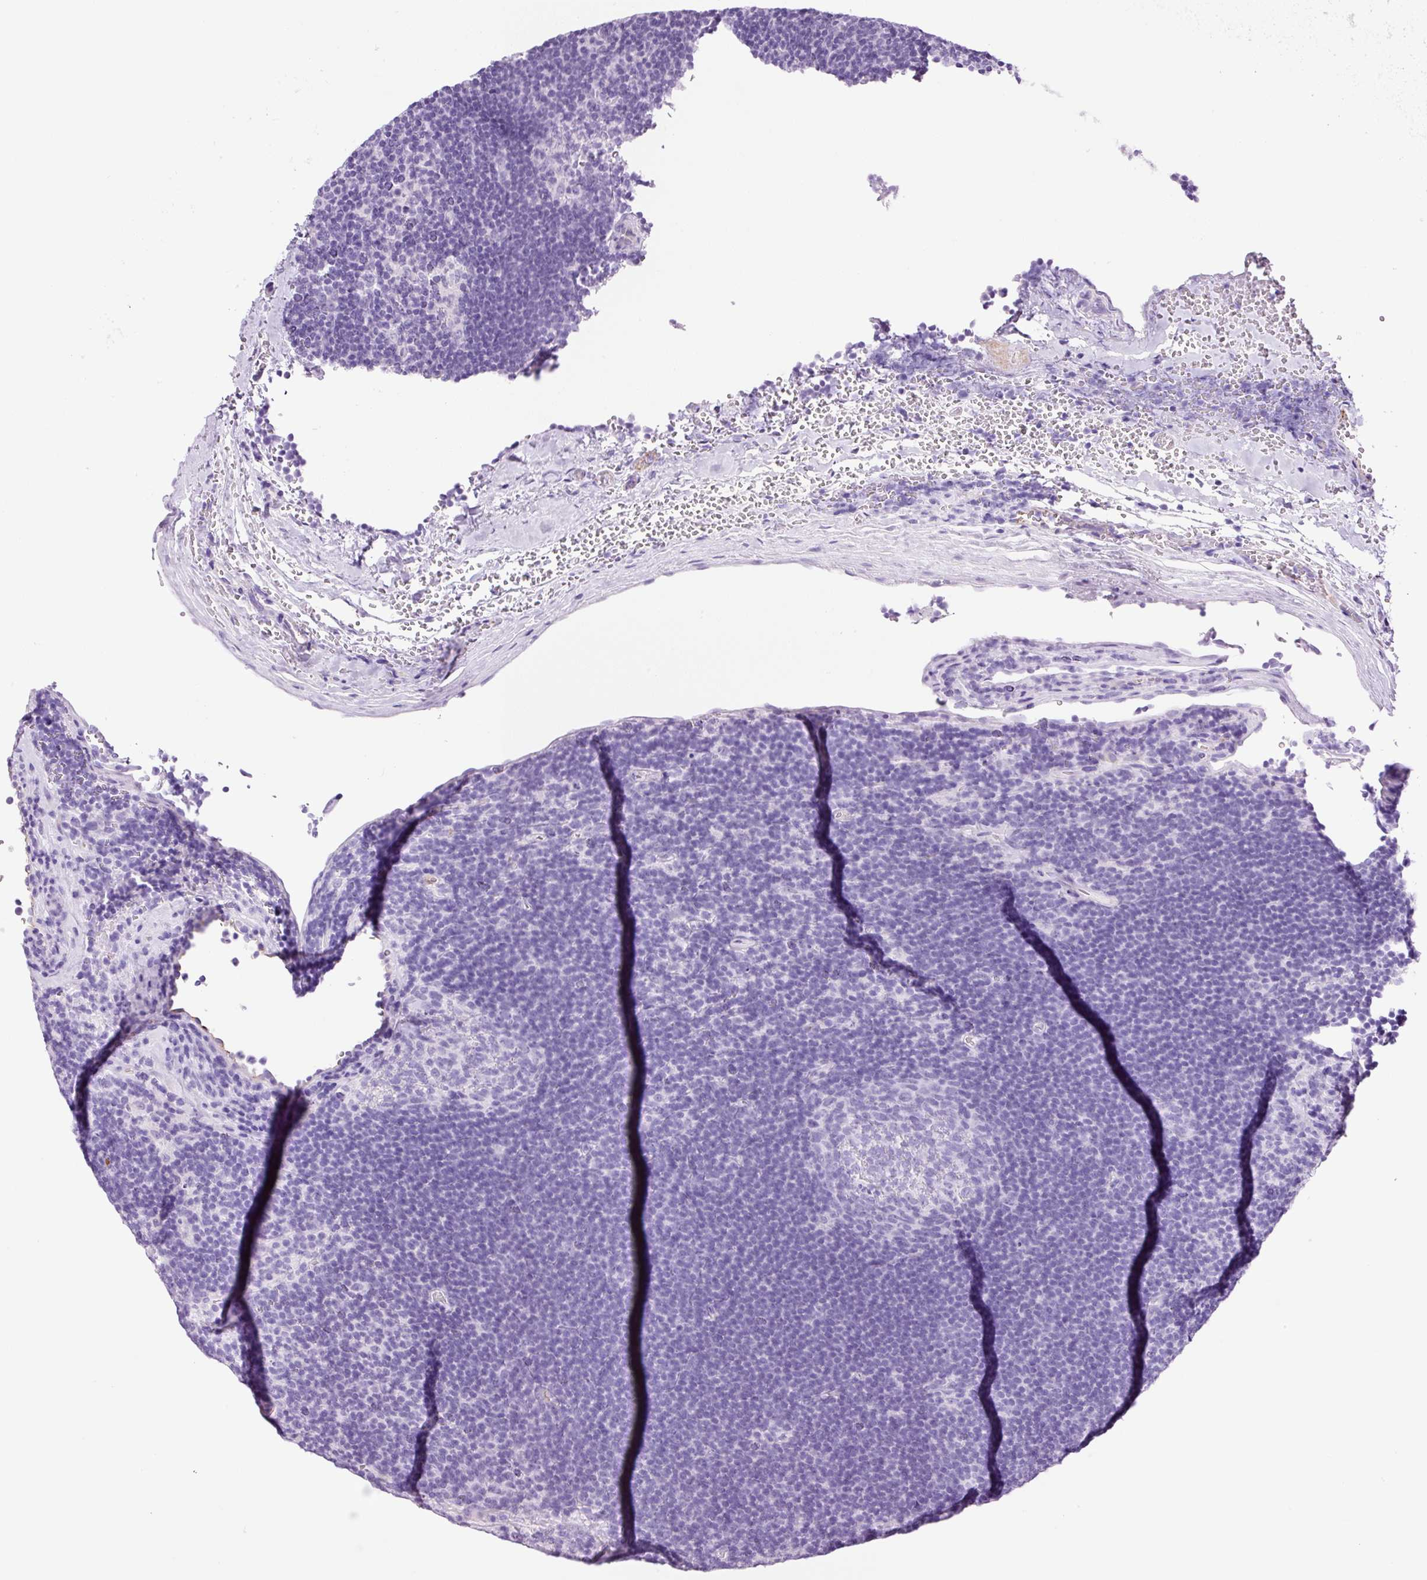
{"staining": {"intensity": "negative", "quantity": "none", "location": "none"}, "tissue": "lymphoma", "cell_type": "Tumor cells", "image_type": "cancer", "snomed": [{"axis": "morphology", "description": "Hodgkin's disease, NOS"}, {"axis": "topography", "description": "Lymph node"}], "caption": "Photomicrograph shows no significant protein expression in tumor cells of lymphoma.", "gene": "ADSS1", "patient": {"sex": "female", "age": 57}}